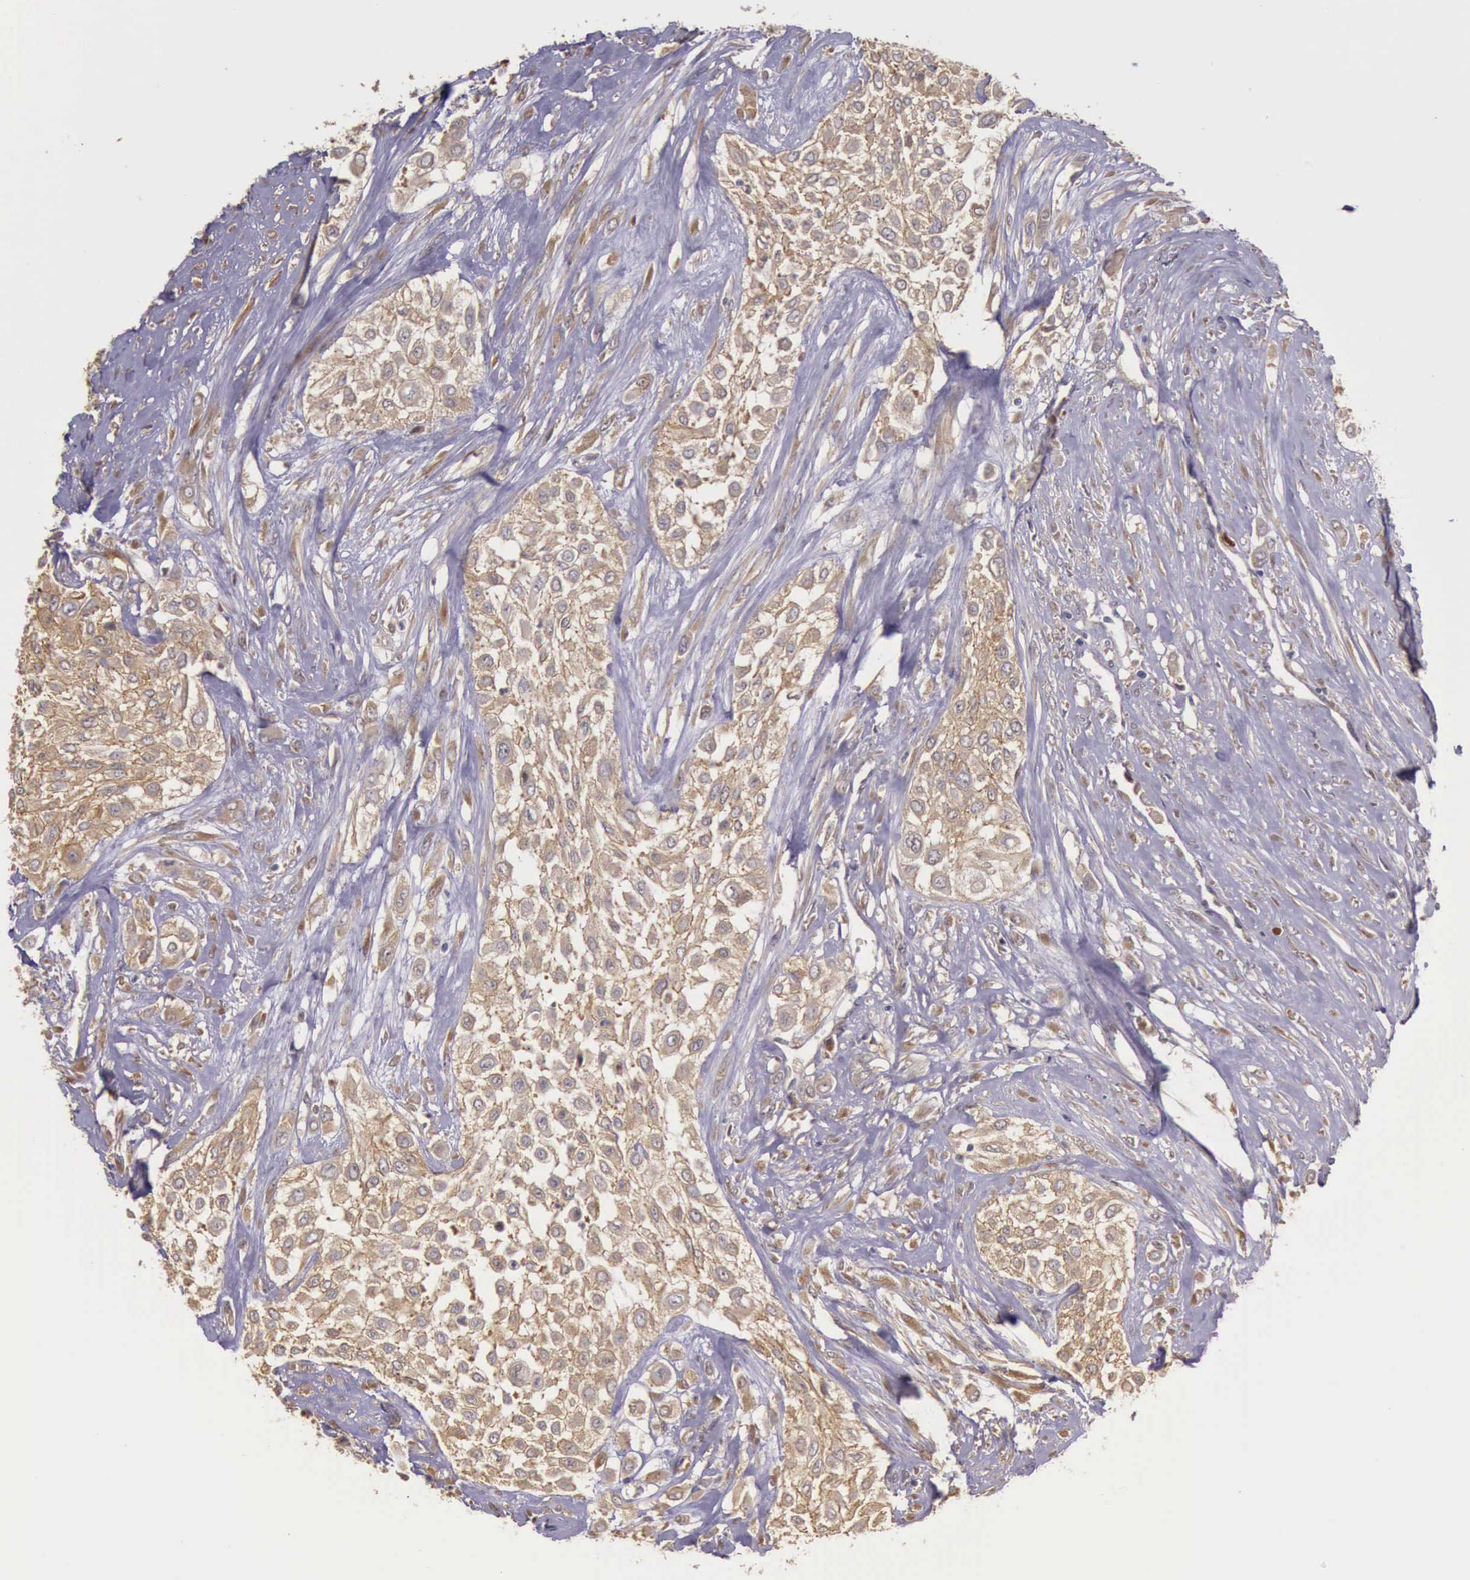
{"staining": {"intensity": "moderate", "quantity": ">75%", "location": "cytoplasmic/membranous"}, "tissue": "urothelial cancer", "cell_type": "Tumor cells", "image_type": "cancer", "snomed": [{"axis": "morphology", "description": "Urothelial carcinoma, High grade"}, {"axis": "topography", "description": "Urinary bladder"}], "caption": "High-magnification brightfield microscopy of urothelial carcinoma (high-grade) stained with DAB (3,3'-diaminobenzidine) (brown) and counterstained with hematoxylin (blue). tumor cells exhibit moderate cytoplasmic/membranous positivity is identified in about>75% of cells. The staining was performed using DAB (3,3'-diaminobenzidine) to visualize the protein expression in brown, while the nuclei were stained in blue with hematoxylin (Magnification: 20x).", "gene": "EIF5", "patient": {"sex": "male", "age": 57}}